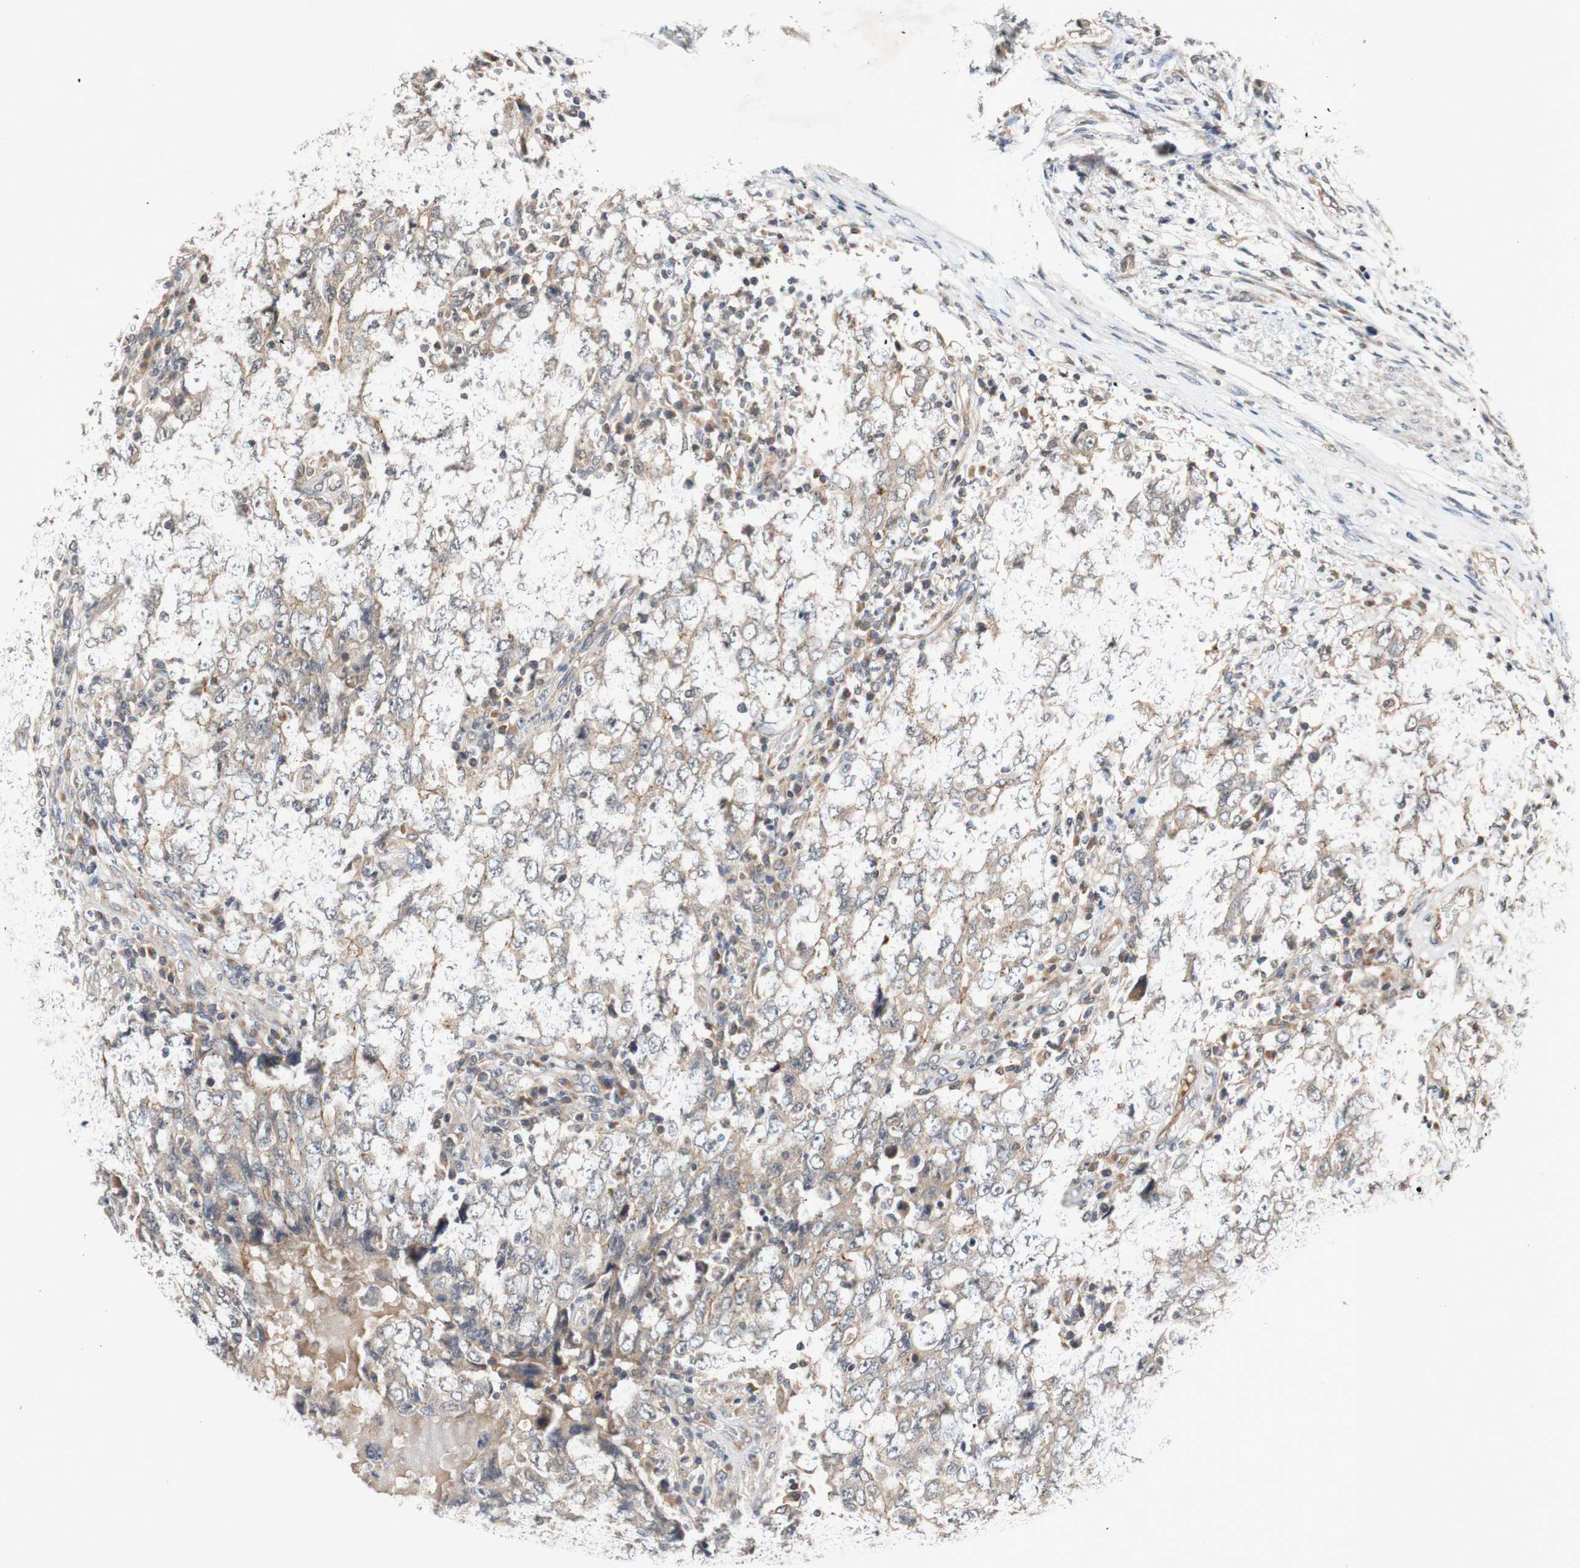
{"staining": {"intensity": "weak", "quantity": ">75%", "location": "cytoplasmic/membranous"}, "tissue": "testis cancer", "cell_type": "Tumor cells", "image_type": "cancer", "snomed": [{"axis": "morphology", "description": "Carcinoma, Embryonal, NOS"}, {"axis": "topography", "description": "Testis"}], "caption": "Testis embryonal carcinoma stained for a protein exhibits weak cytoplasmic/membranous positivity in tumor cells. (DAB (3,3'-diaminobenzidine) IHC, brown staining for protein, blue staining for nuclei).", "gene": "PIN1", "patient": {"sex": "male", "age": 26}}